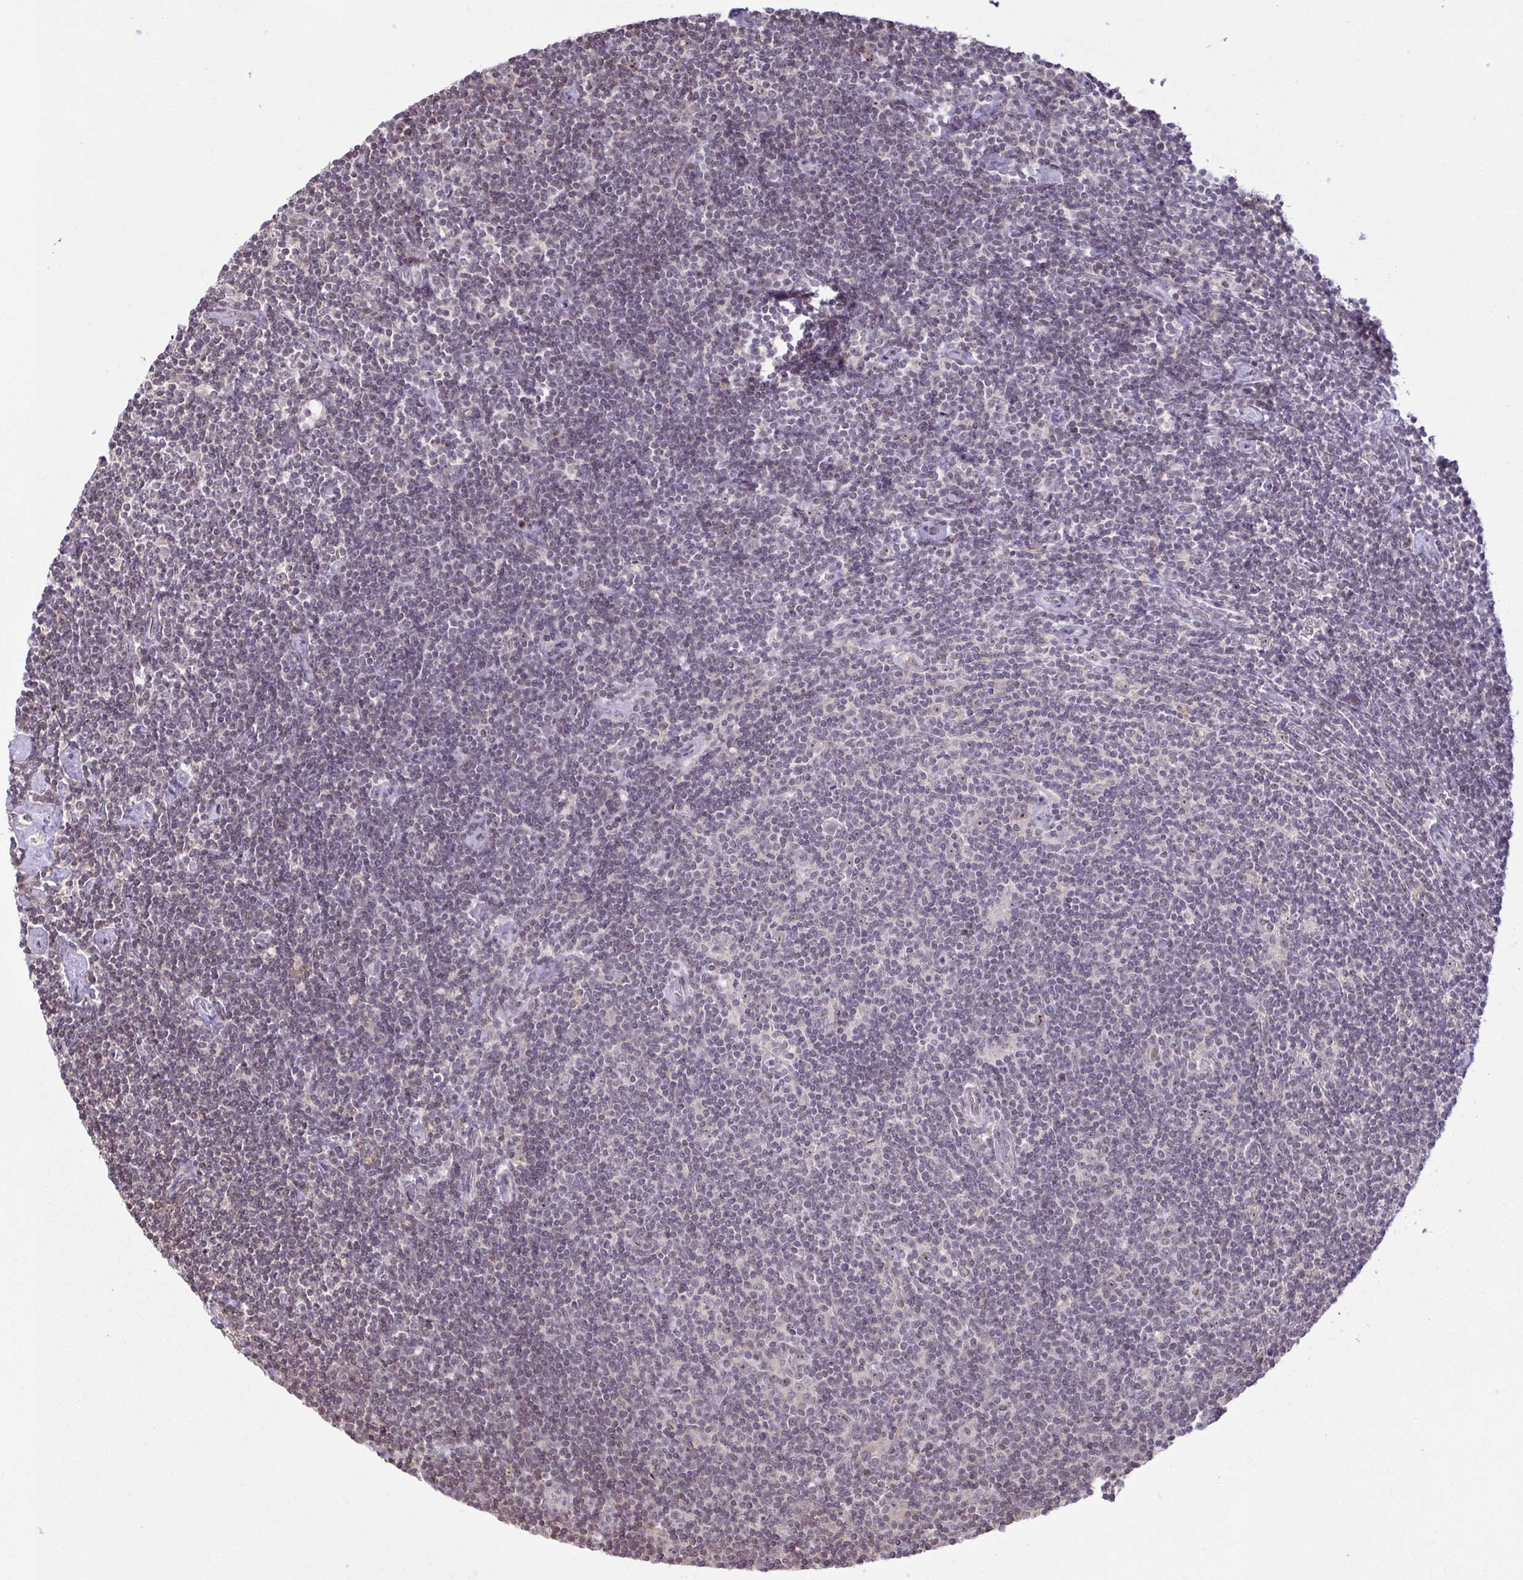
{"staining": {"intensity": "negative", "quantity": "none", "location": "none"}, "tissue": "lymphoma", "cell_type": "Tumor cells", "image_type": "cancer", "snomed": [{"axis": "morphology", "description": "Hodgkin's disease, NOS"}, {"axis": "topography", "description": "Lymph node"}], "caption": "This image is of Hodgkin's disease stained with immunohistochemistry (IHC) to label a protein in brown with the nuclei are counter-stained blue. There is no expression in tumor cells.", "gene": "RSL24D1", "patient": {"sex": "male", "age": 40}}